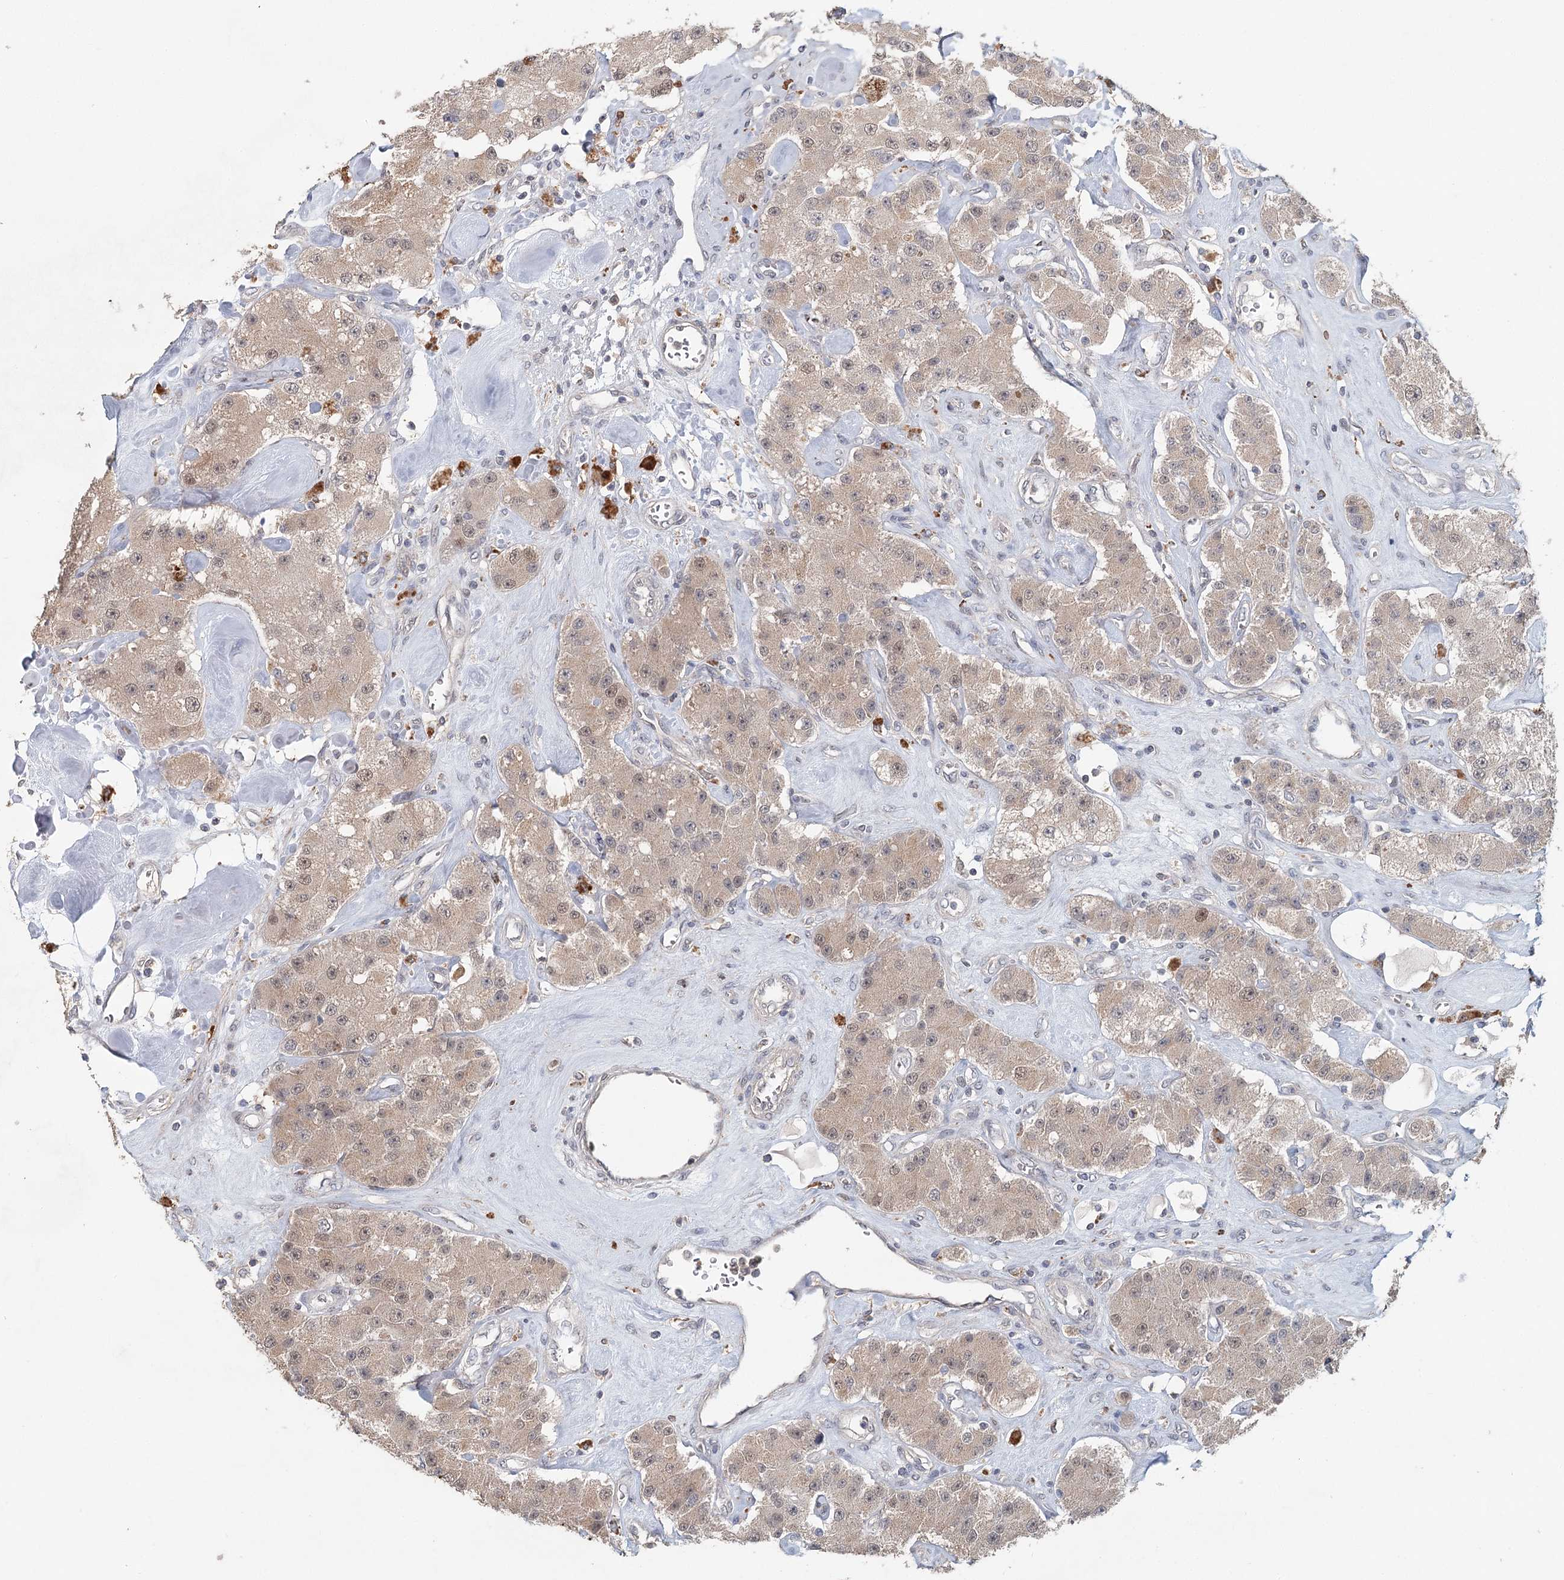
{"staining": {"intensity": "weak", "quantity": ">75%", "location": "cytoplasmic/membranous,nuclear"}, "tissue": "carcinoid", "cell_type": "Tumor cells", "image_type": "cancer", "snomed": [{"axis": "morphology", "description": "Carcinoid, malignant, NOS"}, {"axis": "topography", "description": "Pancreas"}], "caption": "IHC of human carcinoid reveals low levels of weak cytoplasmic/membranous and nuclear positivity in approximately >75% of tumor cells. Nuclei are stained in blue.", "gene": "ADK", "patient": {"sex": "male", "age": 41}}